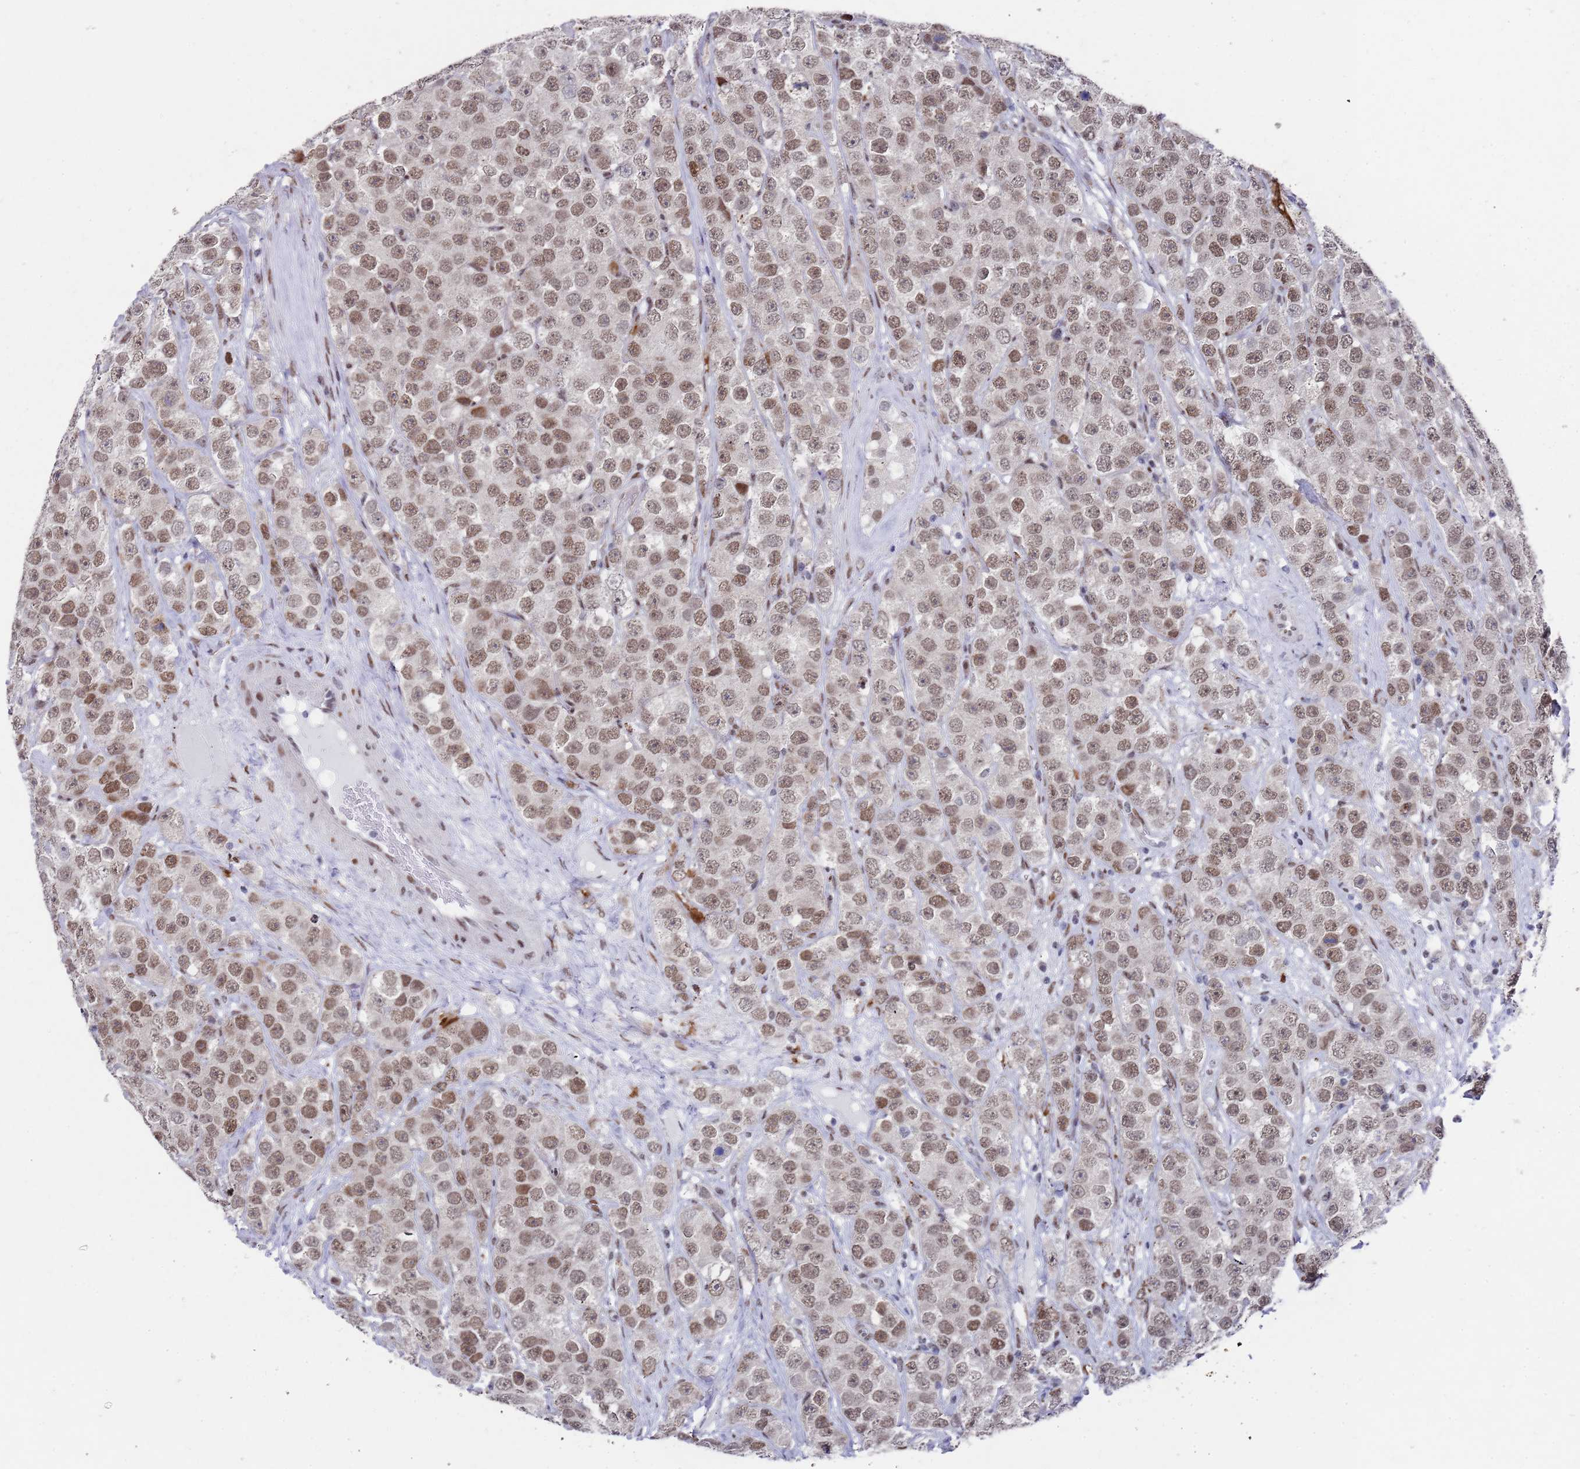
{"staining": {"intensity": "moderate", "quantity": ">75%", "location": "nuclear"}, "tissue": "testis cancer", "cell_type": "Tumor cells", "image_type": "cancer", "snomed": [{"axis": "morphology", "description": "Seminoma, NOS"}, {"axis": "topography", "description": "Testis"}], "caption": "The histopathology image shows staining of testis cancer, revealing moderate nuclear protein positivity (brown color) within tumor cells.", "gene": "COPS6", "patient": {"sex": "male", "age": 28}}